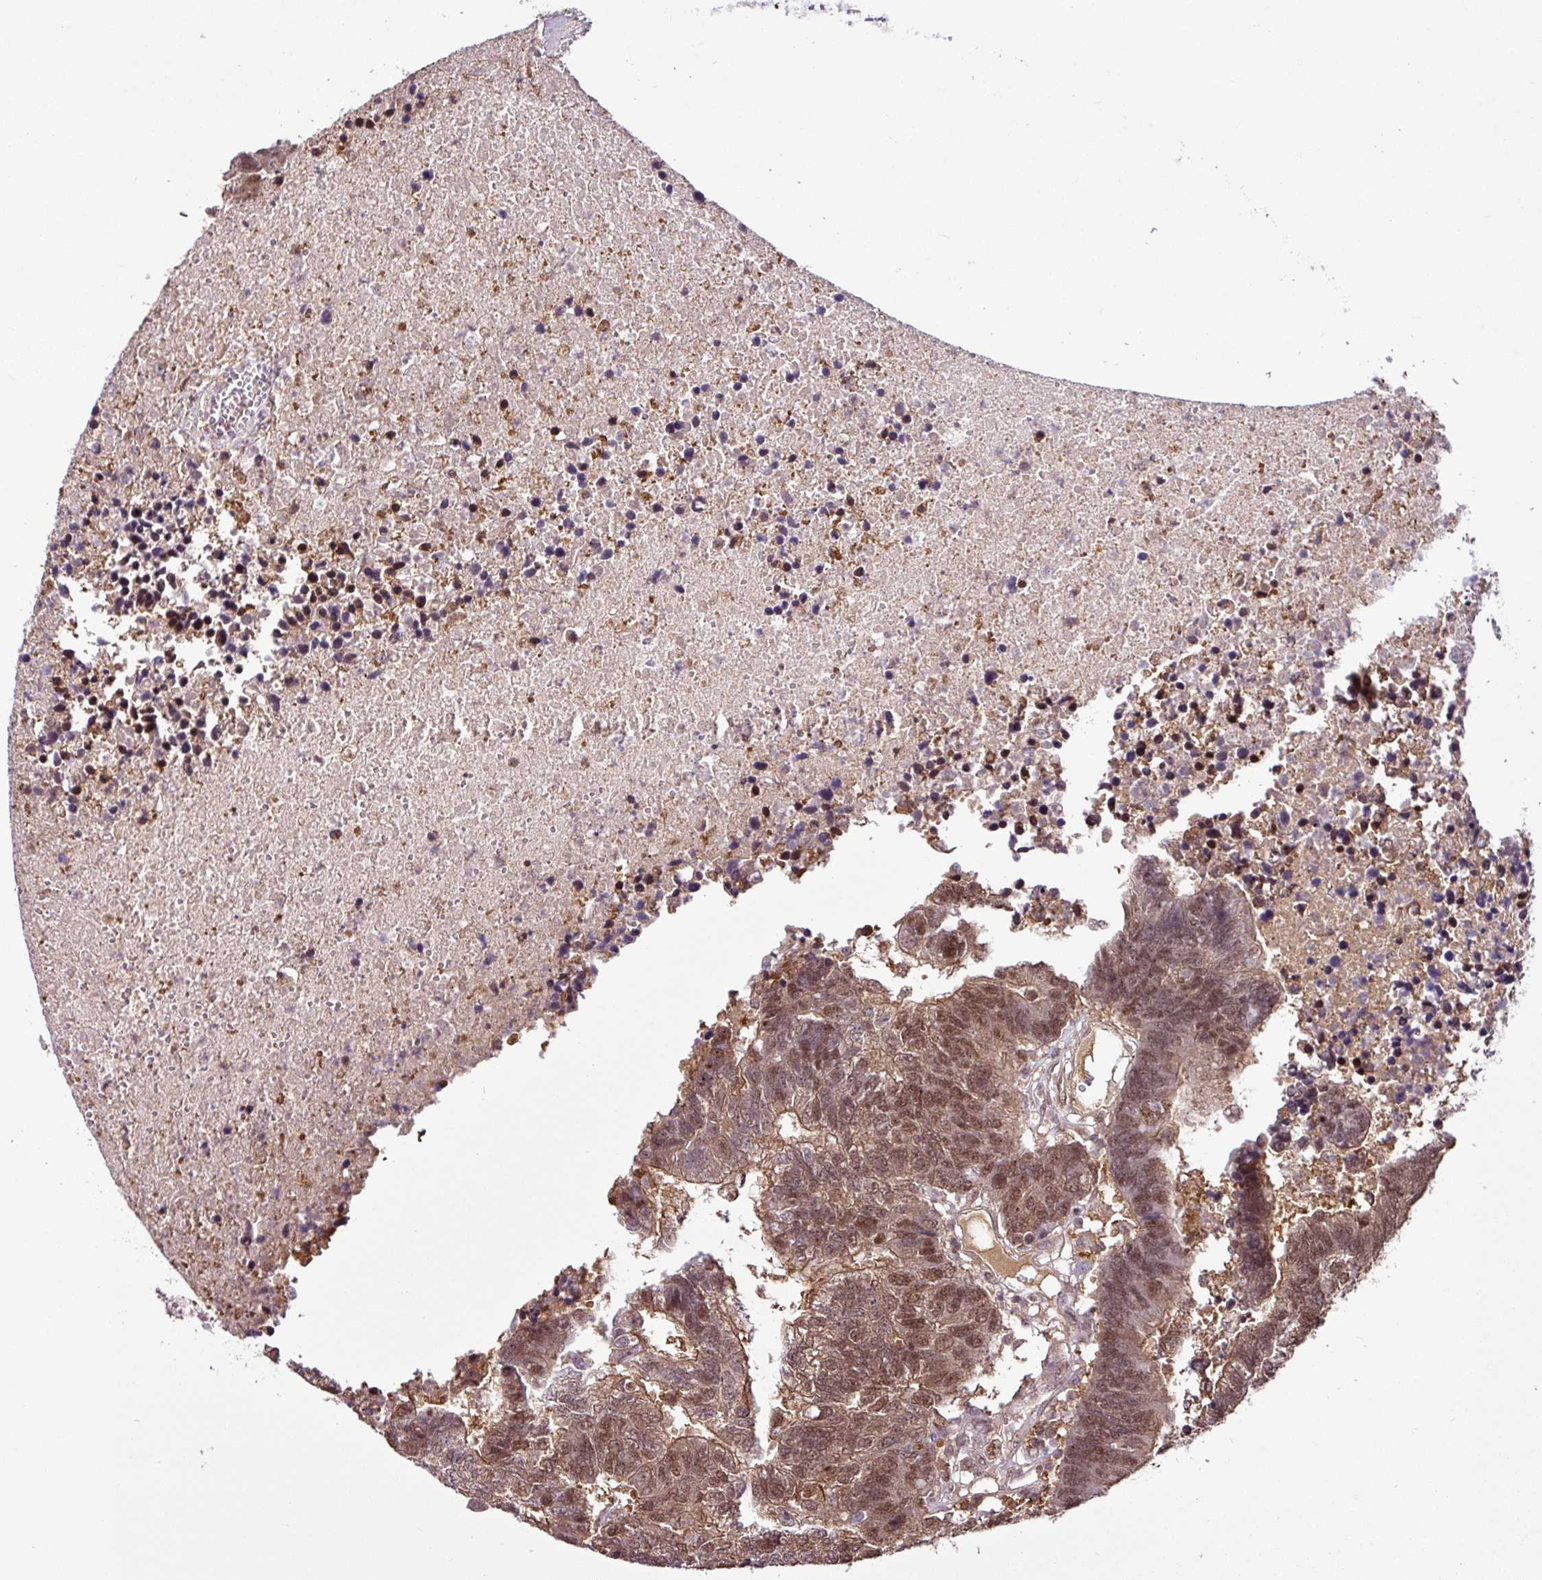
{"staining": {"intensity": "moderate", "quantity": ">75%", "location": "nuclear"}, "tissue": "colorectal cancer", "cell_type": "Tumor cells", "image_type": "cancer", "snomed": [{"axis": "morphology", "description": "Adenocarcinoma, NOS"}, {"axis": "topography", "description": "Colon"}], "caption": "The micrograph shows immunohistochemical staining of colorectal cancer (adenocarcinoma). There is moderate nuclear expression is seen in approximately >75% of tumor cells.", "gene": "ITPKC", "patient": {"sex": "female", "age": 48}}